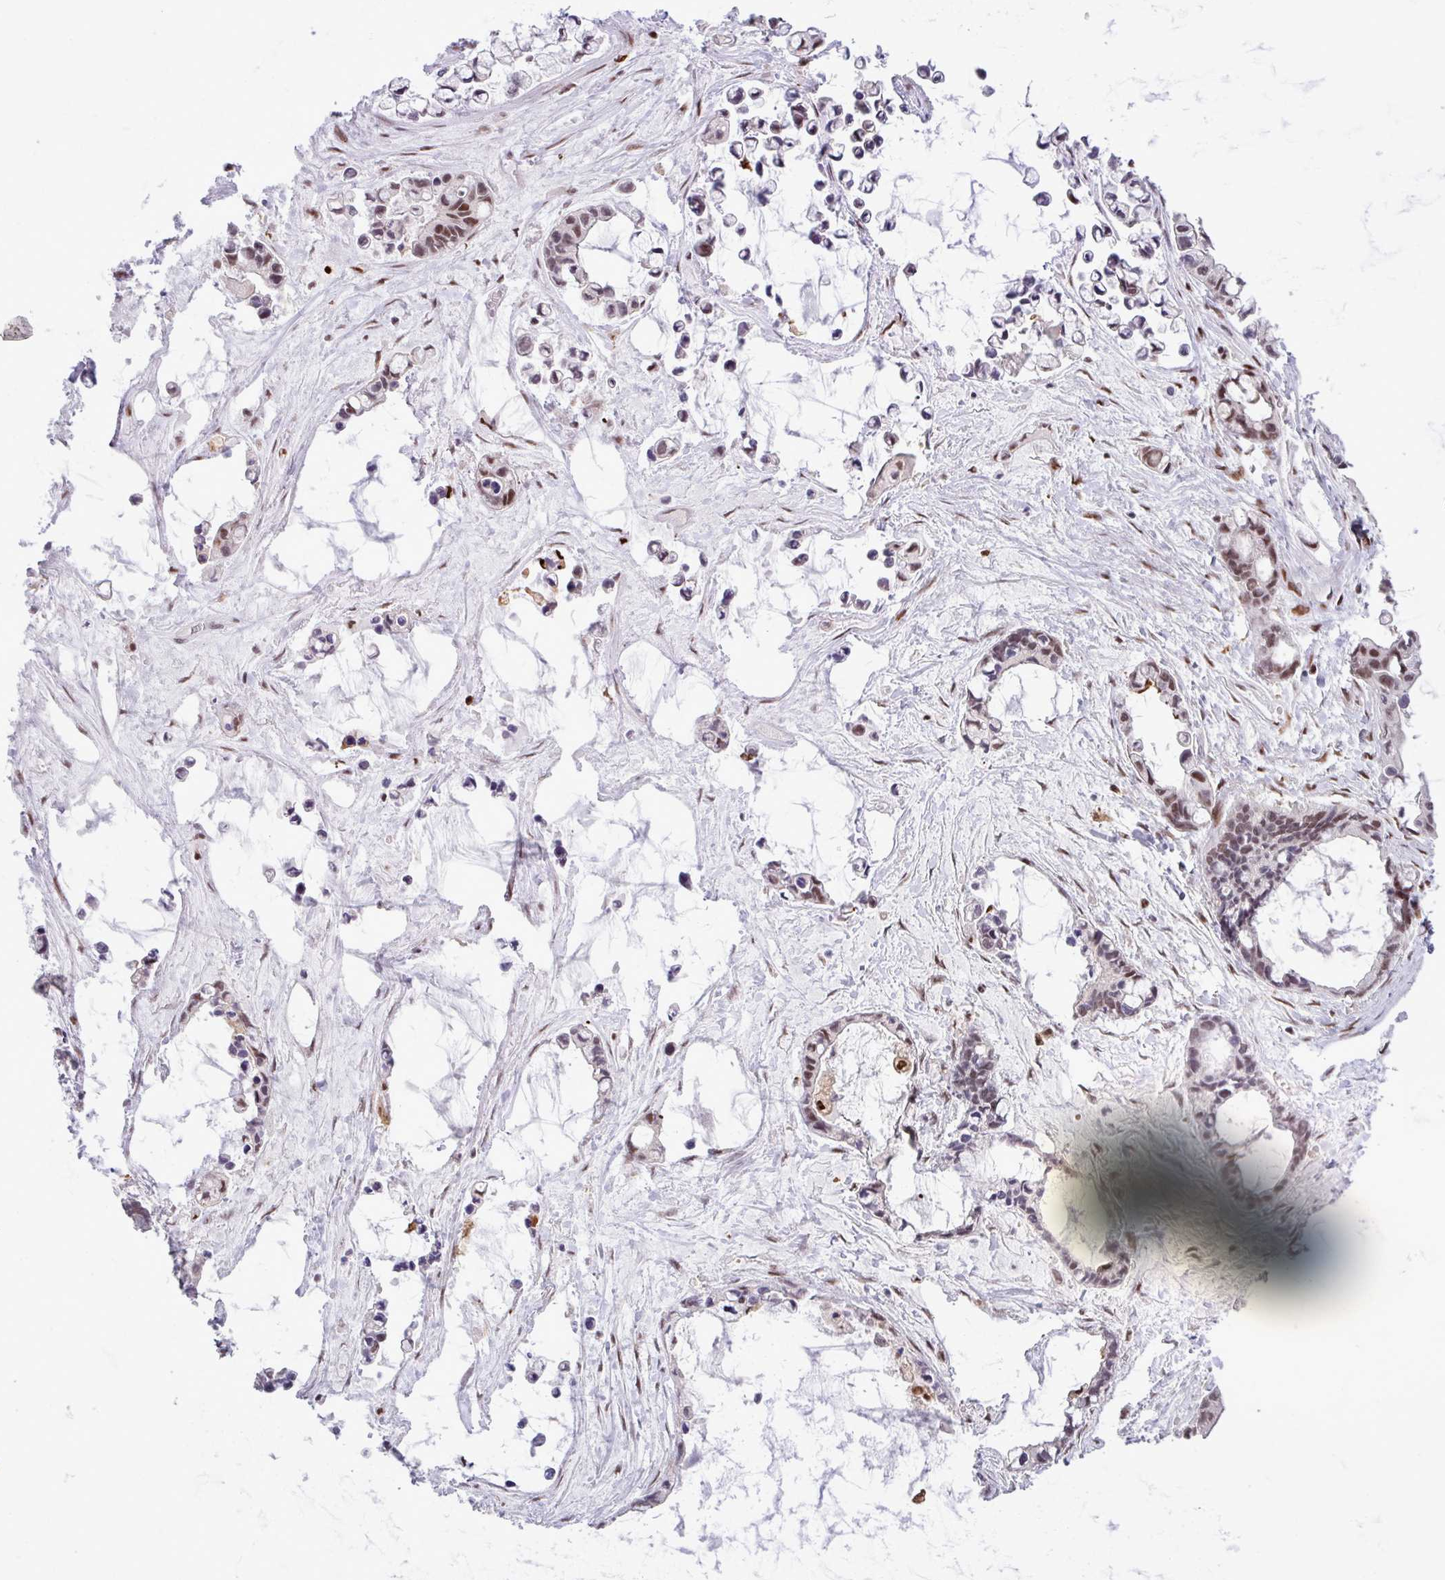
{"staining": {"intensity": "moderate", "quantity": "<25%", "location": "nuclear"}, "tissue": "ovarian cancer", "cell_type": "Tumor cells", "image_type": "cancer", "snomed": [{"axis": "morphology", "description": "Cystadenocarcinoma, mucinous, NOS"}, {"axis": "topography", "description": "Ovary"}], "caption": "Ovarian cancer stained with immunohistochemistry (IHC) demonstrates moderate nuclear positivity in about <25% of tumor cells.", "gene": "BRD3", "patient": {"sex": "female", "age": 63}}